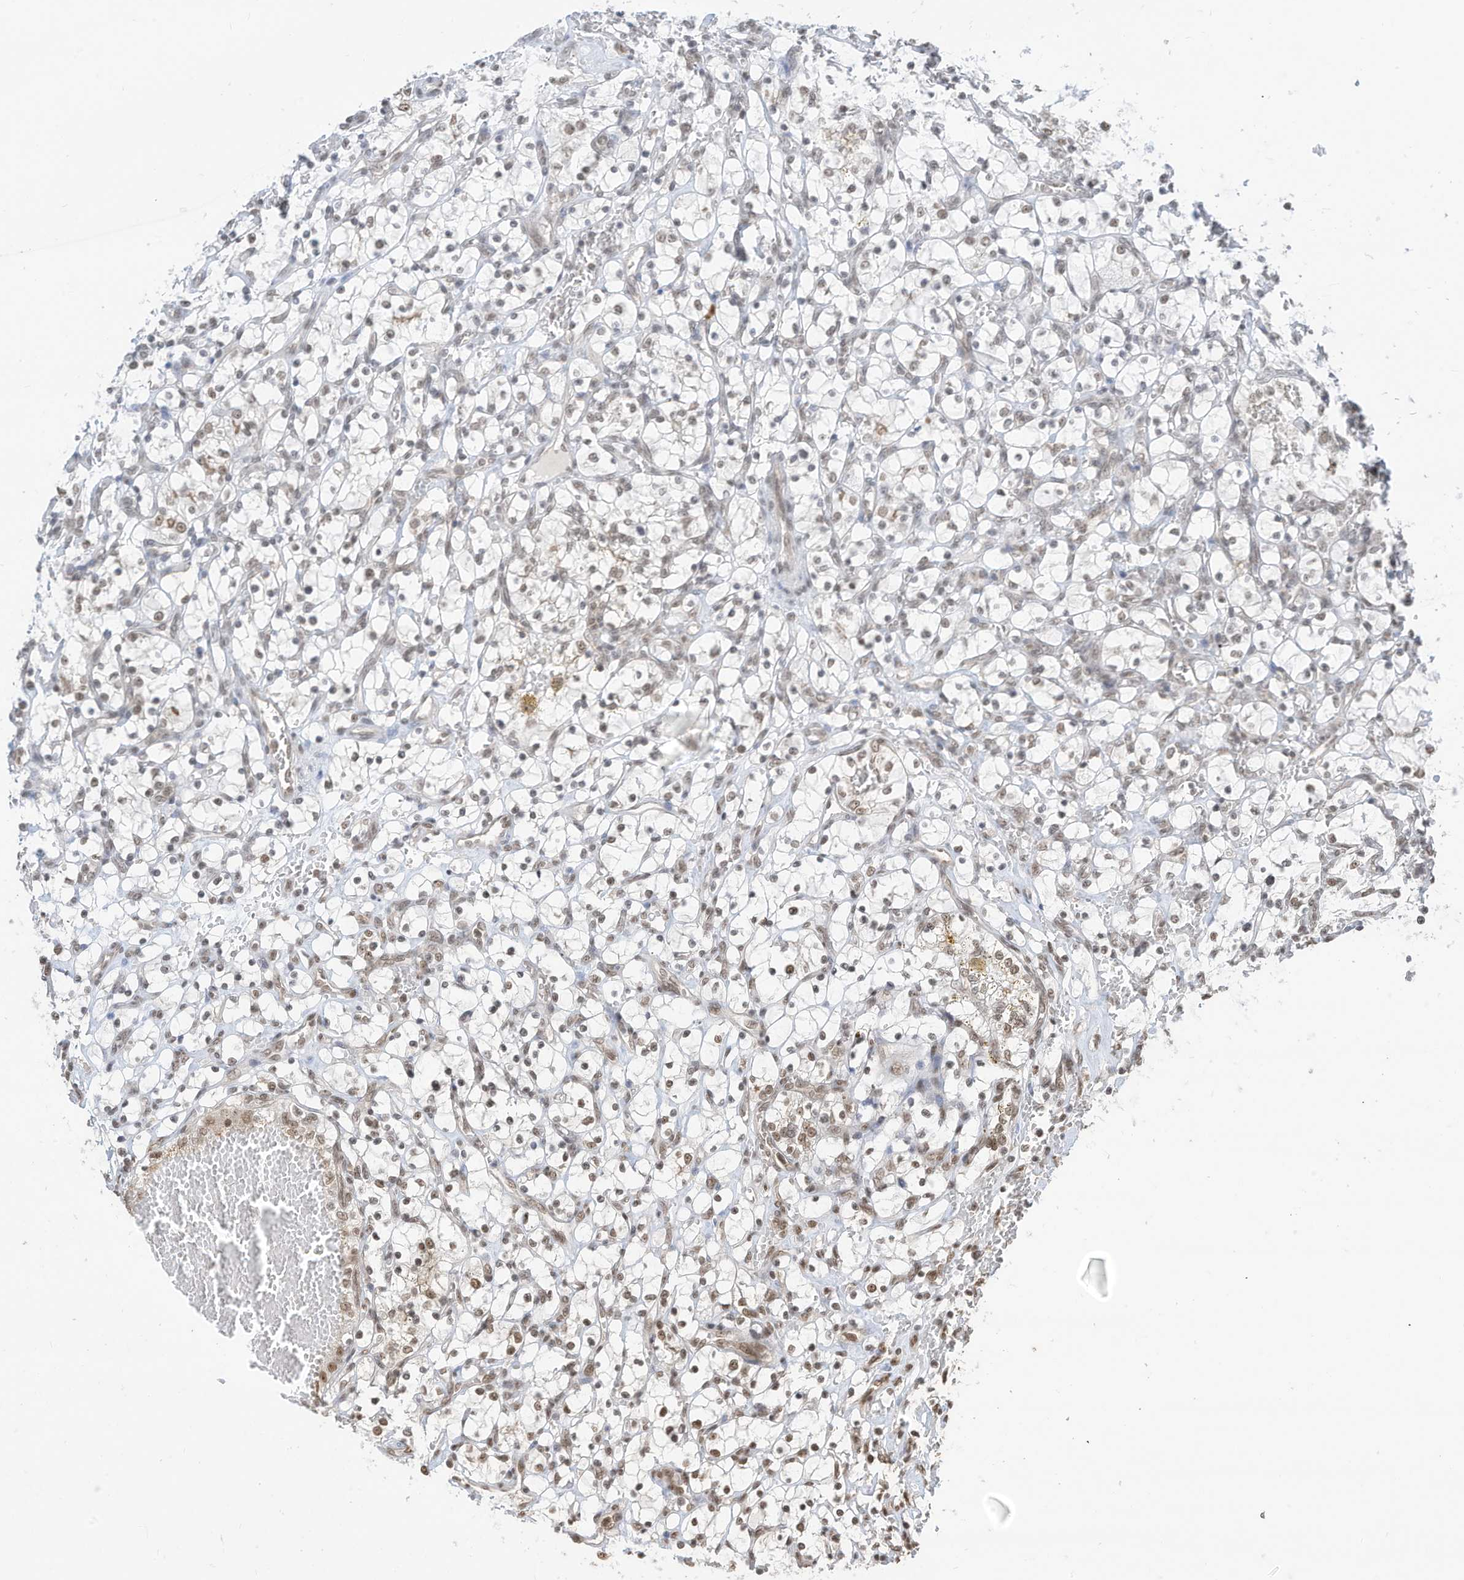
{"staining": {"intensity": "moderate", "quantity": "25%-75%", "location": "nuclear"}, "tissue": "renal cancer", "cell_type": "Tumor cells", "image_type": "cancer", "snomed": [{"axis": "morphology", "description": "Adenocarcinoma, NOS"}, {"axis": "topography", "description": "Kidney"}], "caption": "Immunohistochemistry (IHC) image of neoplastic tissue: renal cancer stained using IHC shows medium levels of moderate protein expression localized specifically in the nuclear of tumor cells, appearing as a nuclear brown color.", "gene": "ZNF195", "patient": {"sex": "female", "age": 69}}